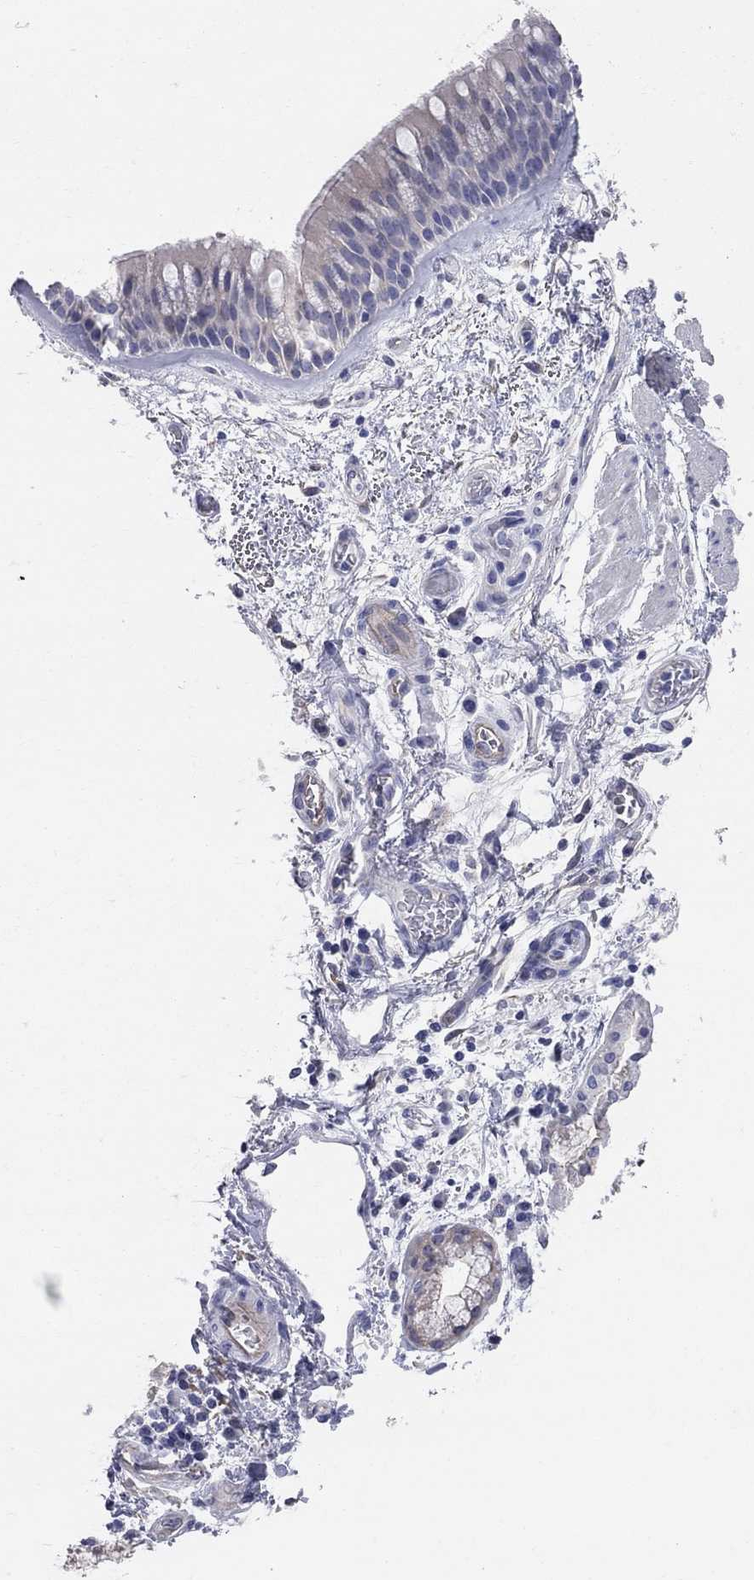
{"staining": {"intensity": "negative", "quantity": "none", "location": "none"}, "tissue": "bronchus", "cell_type": "Respiratory epithelial cells", "image_type": "normal", "snomed": [{"axis": "morphology", "description": "Normal tissue, NOS"}, {"axis": "topography", "description": "Bronchus"}, {"axis": "topography", "description": "Lung"}], "caption": "Protein analysis of unremarkable bronchus demonstrates no significant positivity in respiratory epithelial cells.", "gene": "AOX1", "patient": {"sex": "female", "age": 57}}